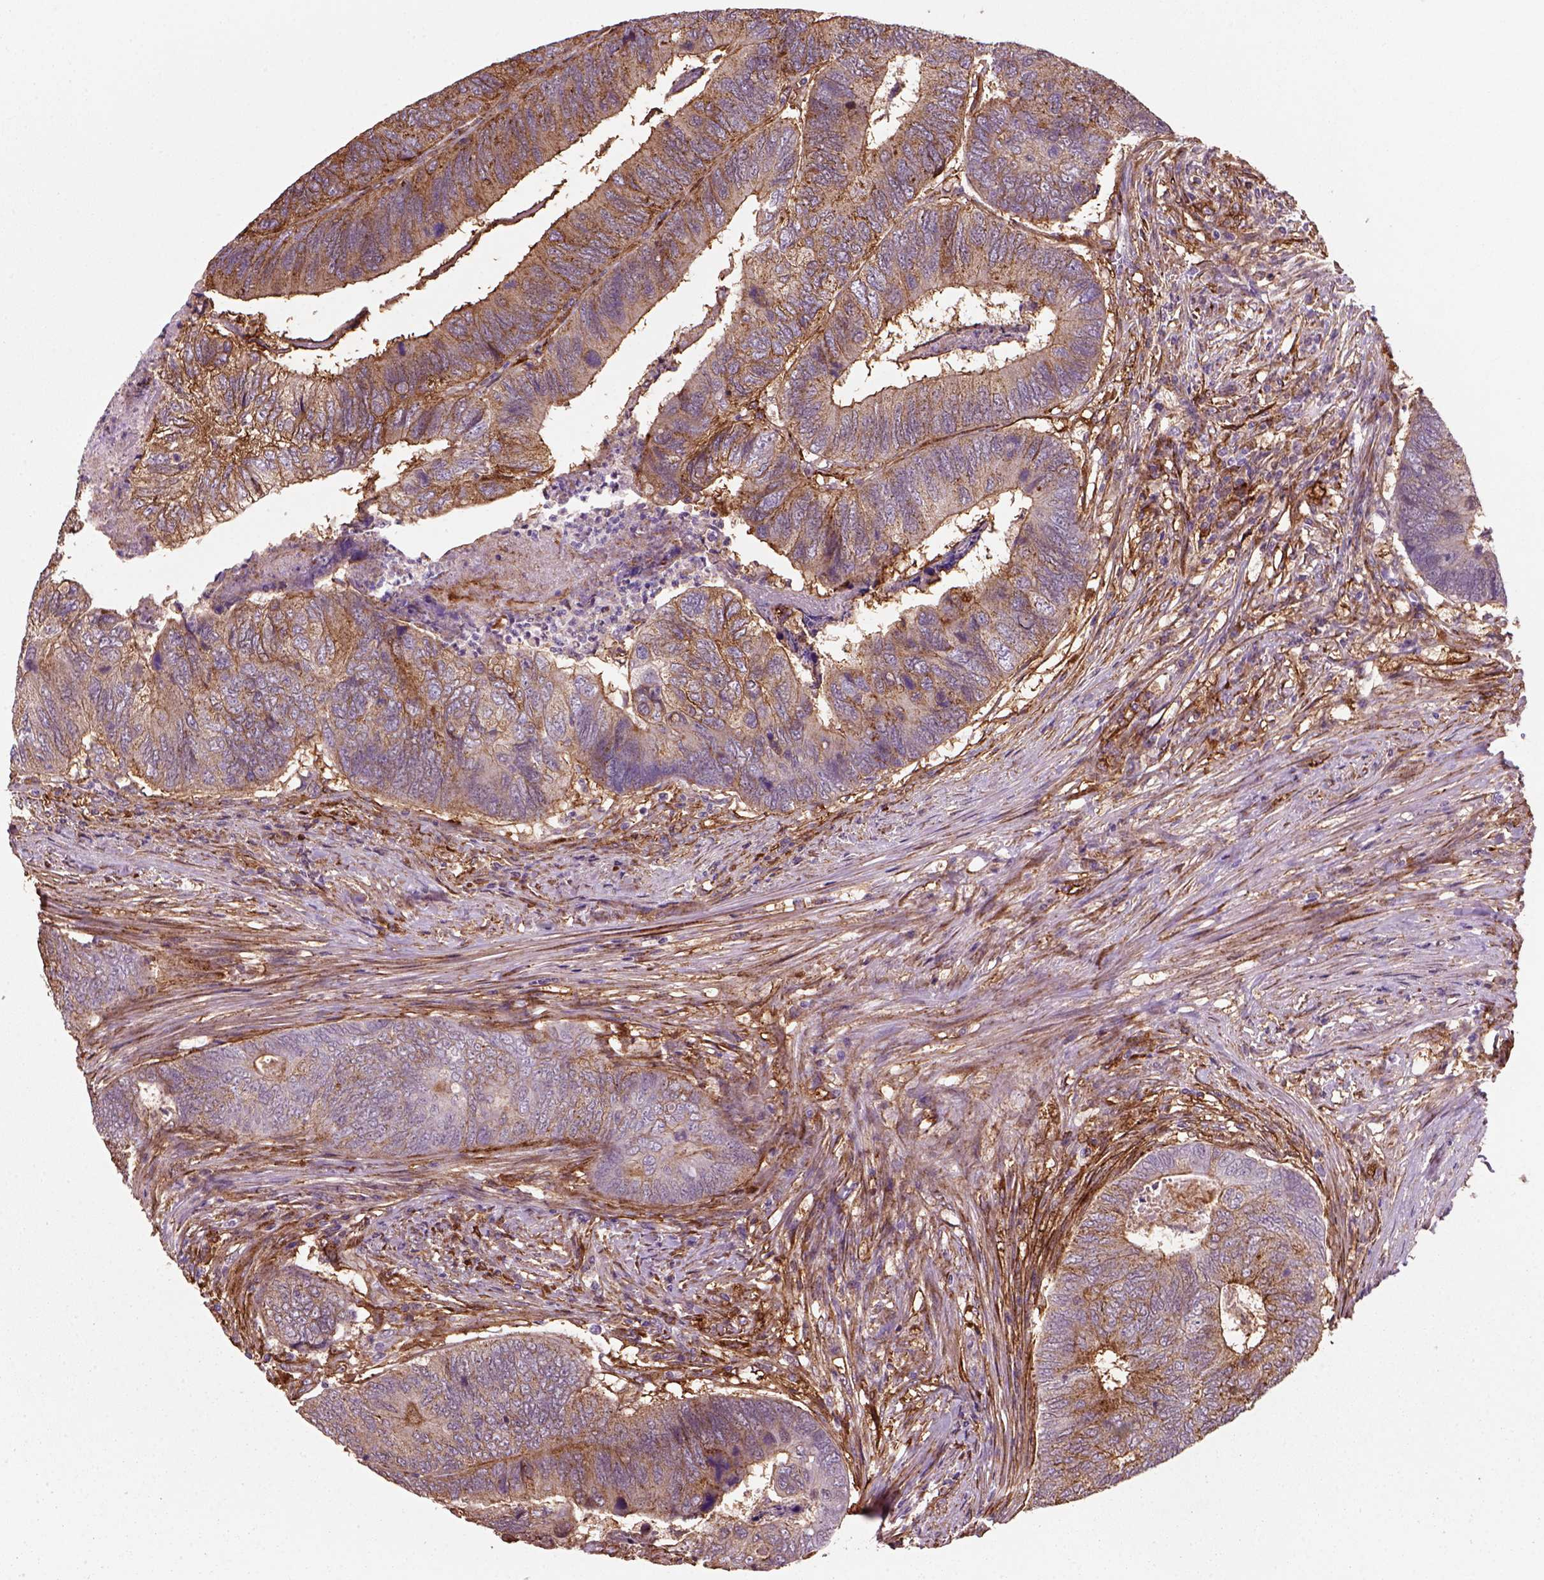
{"staining": {"intensity": "moderate", "quantity": "25%-75%", "location": "cytoplasmic/membranous"}, "tissue": "colorectal cancer", "cell_type": "Tumor cells", "image_type": "cancer", "snomed": [{"axis": "morphology", "description": "Adenocarcinoma, NOS"}, {"axis": "topography", "description": "Colon"}], "caption": "This histopathology image reveals colorectal cancer (adenocarcinoma) stained with IHC to label a protein in brown. The cytoplasmic/membranous of tumor cells show moderate positivity for the protein. Nuclei are counter-stained blue.", "gene": "MARCKS", "patient": {"sex": "female", "age": 67}}